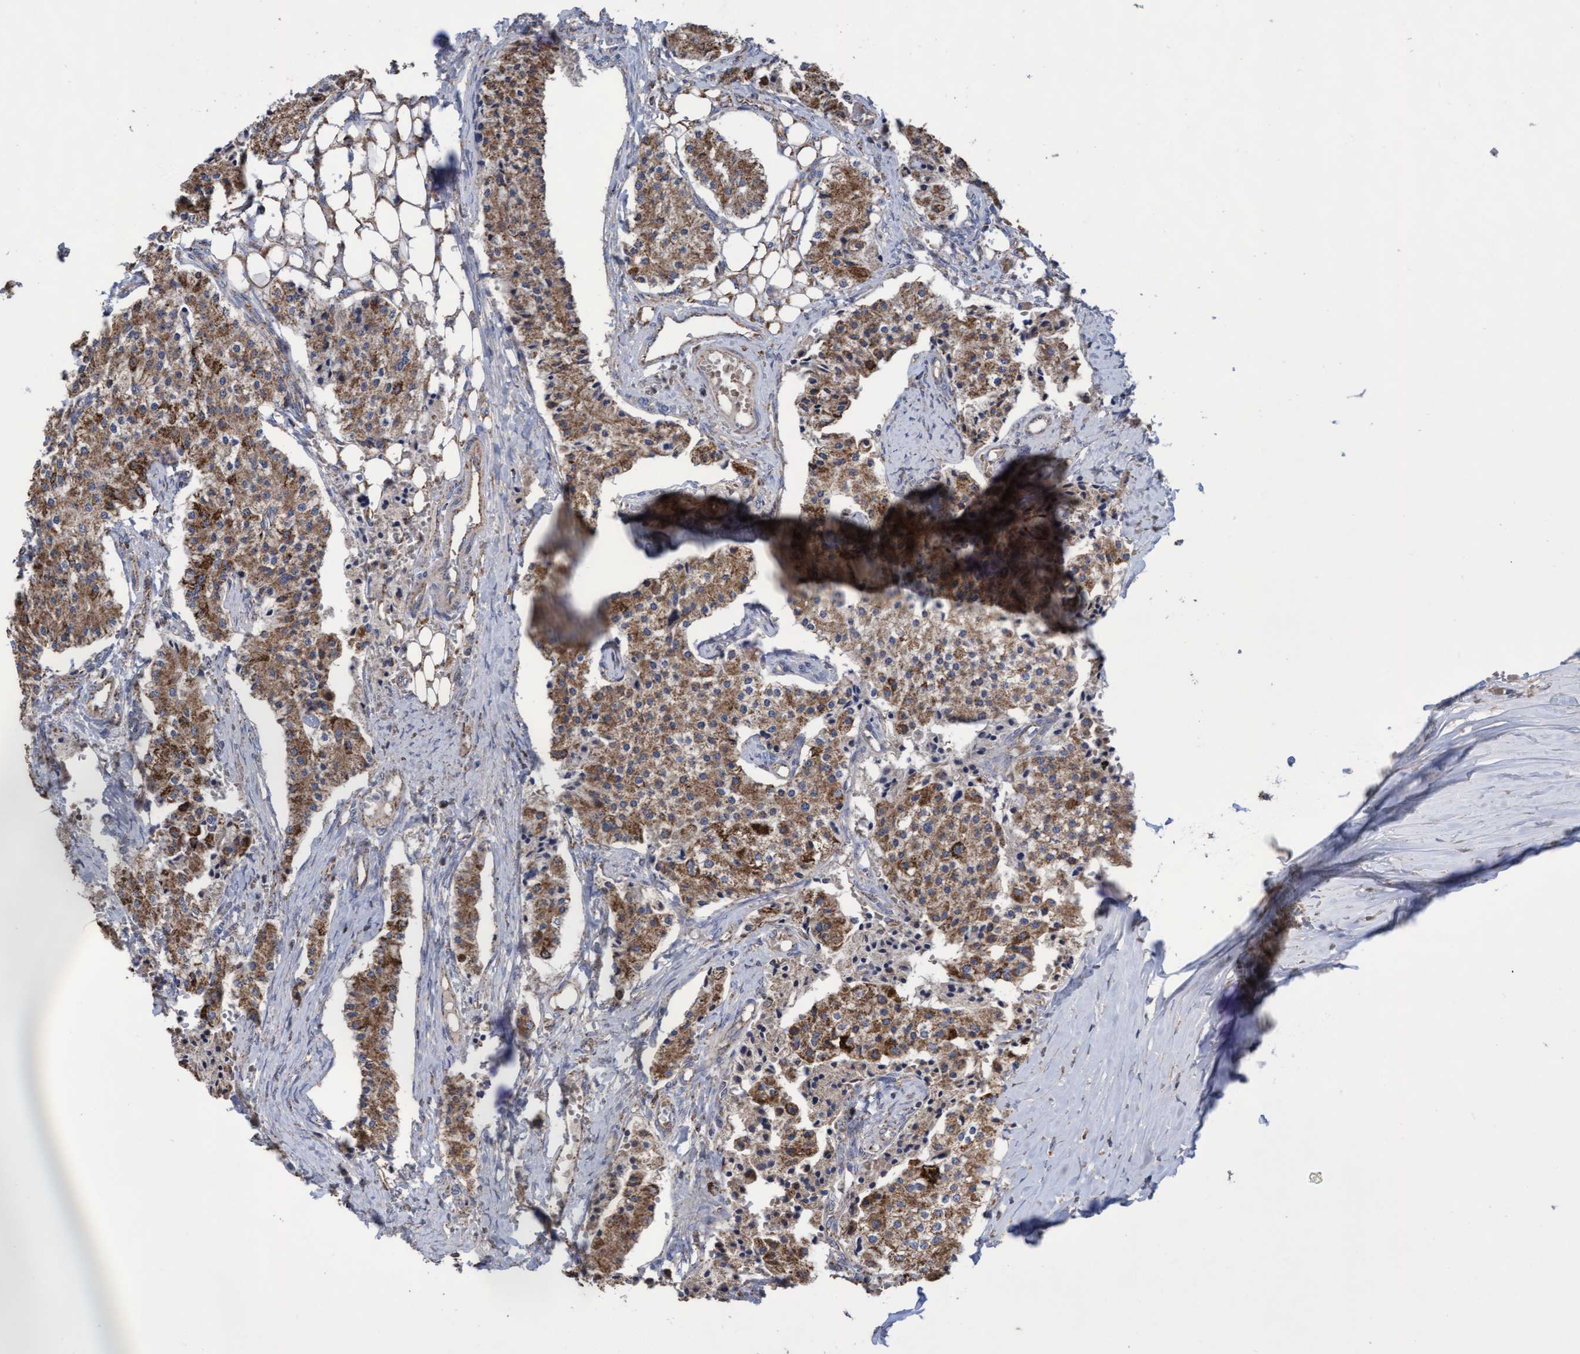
{"staining": {"intensity": "moderate", "quantity": ">75%", "location": "cytoplasmic/membranous"}, "tissue": "carcinoid", "cell_type": "Tumor cells", "image_type": "cancer", "snomed": [{"axis": "morphology", "description": "Carcinoid, malignant, NOS"}, {"axis": "topography", "description": "Colon"}], "caption": "Immunohistochemistry (IHC) histopathology image of neoplastic tissue: carcinoid stained using immunohistochemistry (IHC) shows medium levels of moderate protein expression localized specifically in the cytoplasmic/membranous of tumor cells, appearing as a cytoplasmic/membranous brown color.", "gene": "COBL", "patient": {"sex": "female", "age": 52}}